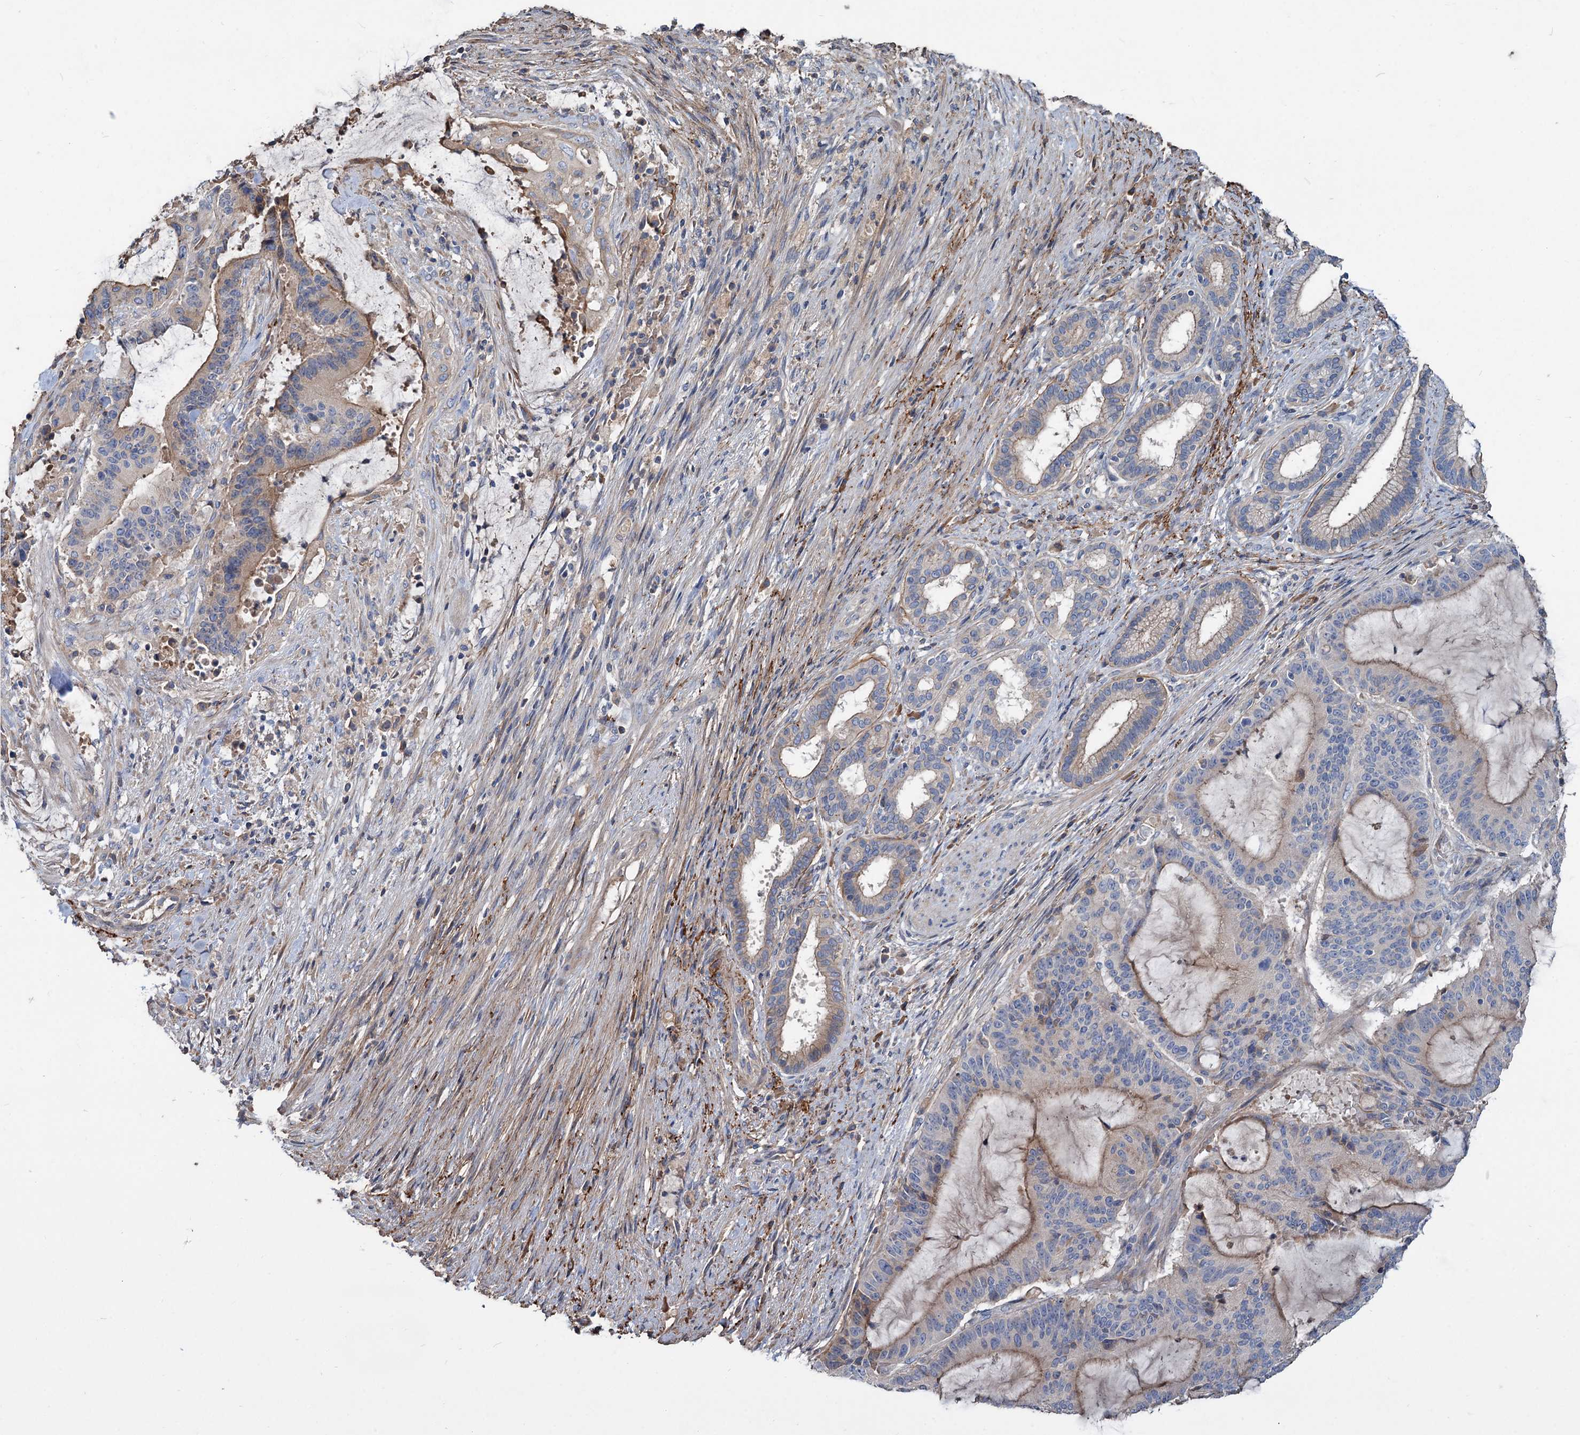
{"staining": {"intensity": "moderate", "quantity": "<25%", "location": "cytoplasmic/membranous"}, "tissue": "liver cancer", "cell_type": "Tumor cells", "image_type": "cancer", "snomed": [{"axis": "morphology", "description": "Normal tissue, NOS"}, {"axis": "morphology", "description": "Cholangiocarcinoma"}, {"axis": "topography", "description": "Liver"}, {"axis": "topography", "description": "Peripheral nerve tissue"}], "caption": "DAB (3,3'-diaminobenzidine) immunohistochemical staining of human liver cancer (cholangiocarcinoma) exhibits moderate cytoplasmic/membranous protein expression in about <25% of tumor cells.", "gene": "URAD", "patient": {"sex": "female", "age": 73}}